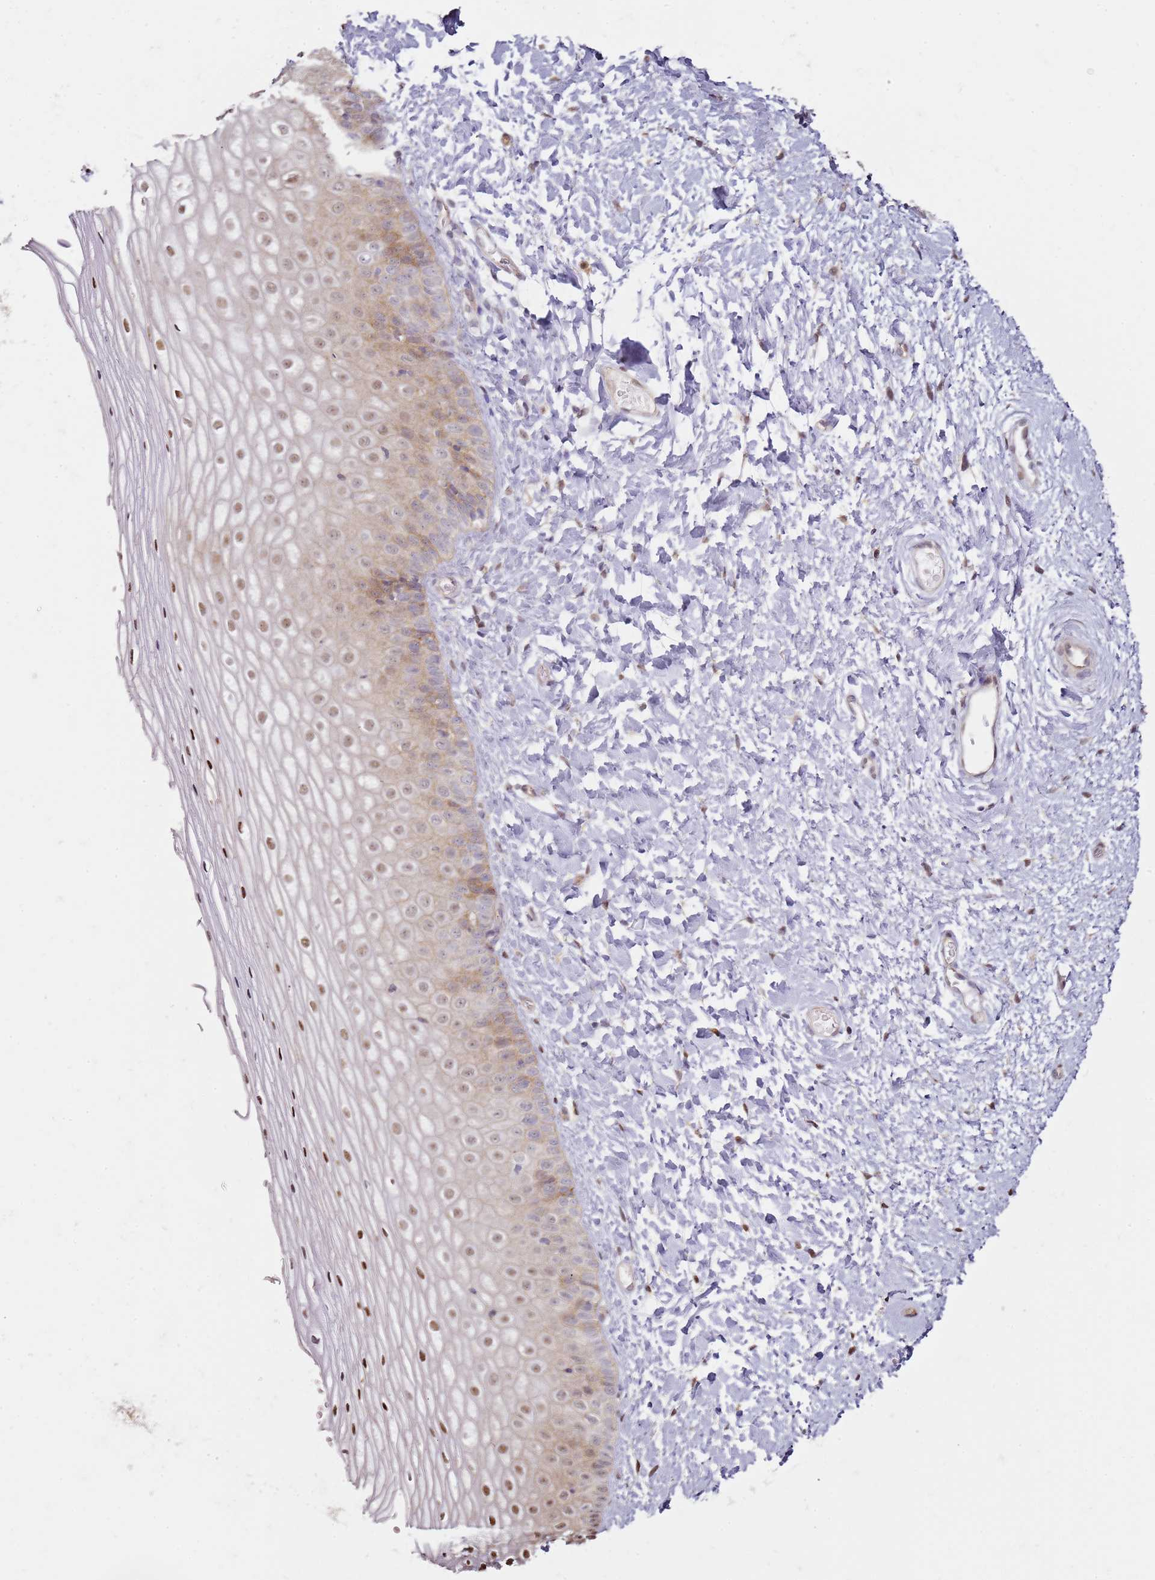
{"staining": {"intensity": "moderate", "quantity": "25%-75%", "location": "cytoplasmic/membranous,nuclear"}, "tissue": "vagina", "cell_type": "Squamous epithelial cells", "image_type": "normal", "snomed": [{"axis": "morphology", "description": "Normal tissue, NOS"}, {"axis": "topography", "description": "Vagina"}], "caption": "DAB (3,3'-diaminobenzidine) immunohistochemical staining of normal vagina displays moderate cytoplasmic/membranous,nuclear protein expression in about 25%-75% of squamous epithelial cells. Using DAB (3,3'-diaminobenzidine) (brown) and hematoxylin (blue) stains, captured at high magnification using brightfield microscopy.", "gene": "PSMD4", "patient": {"sex": "female", "age": 65}}